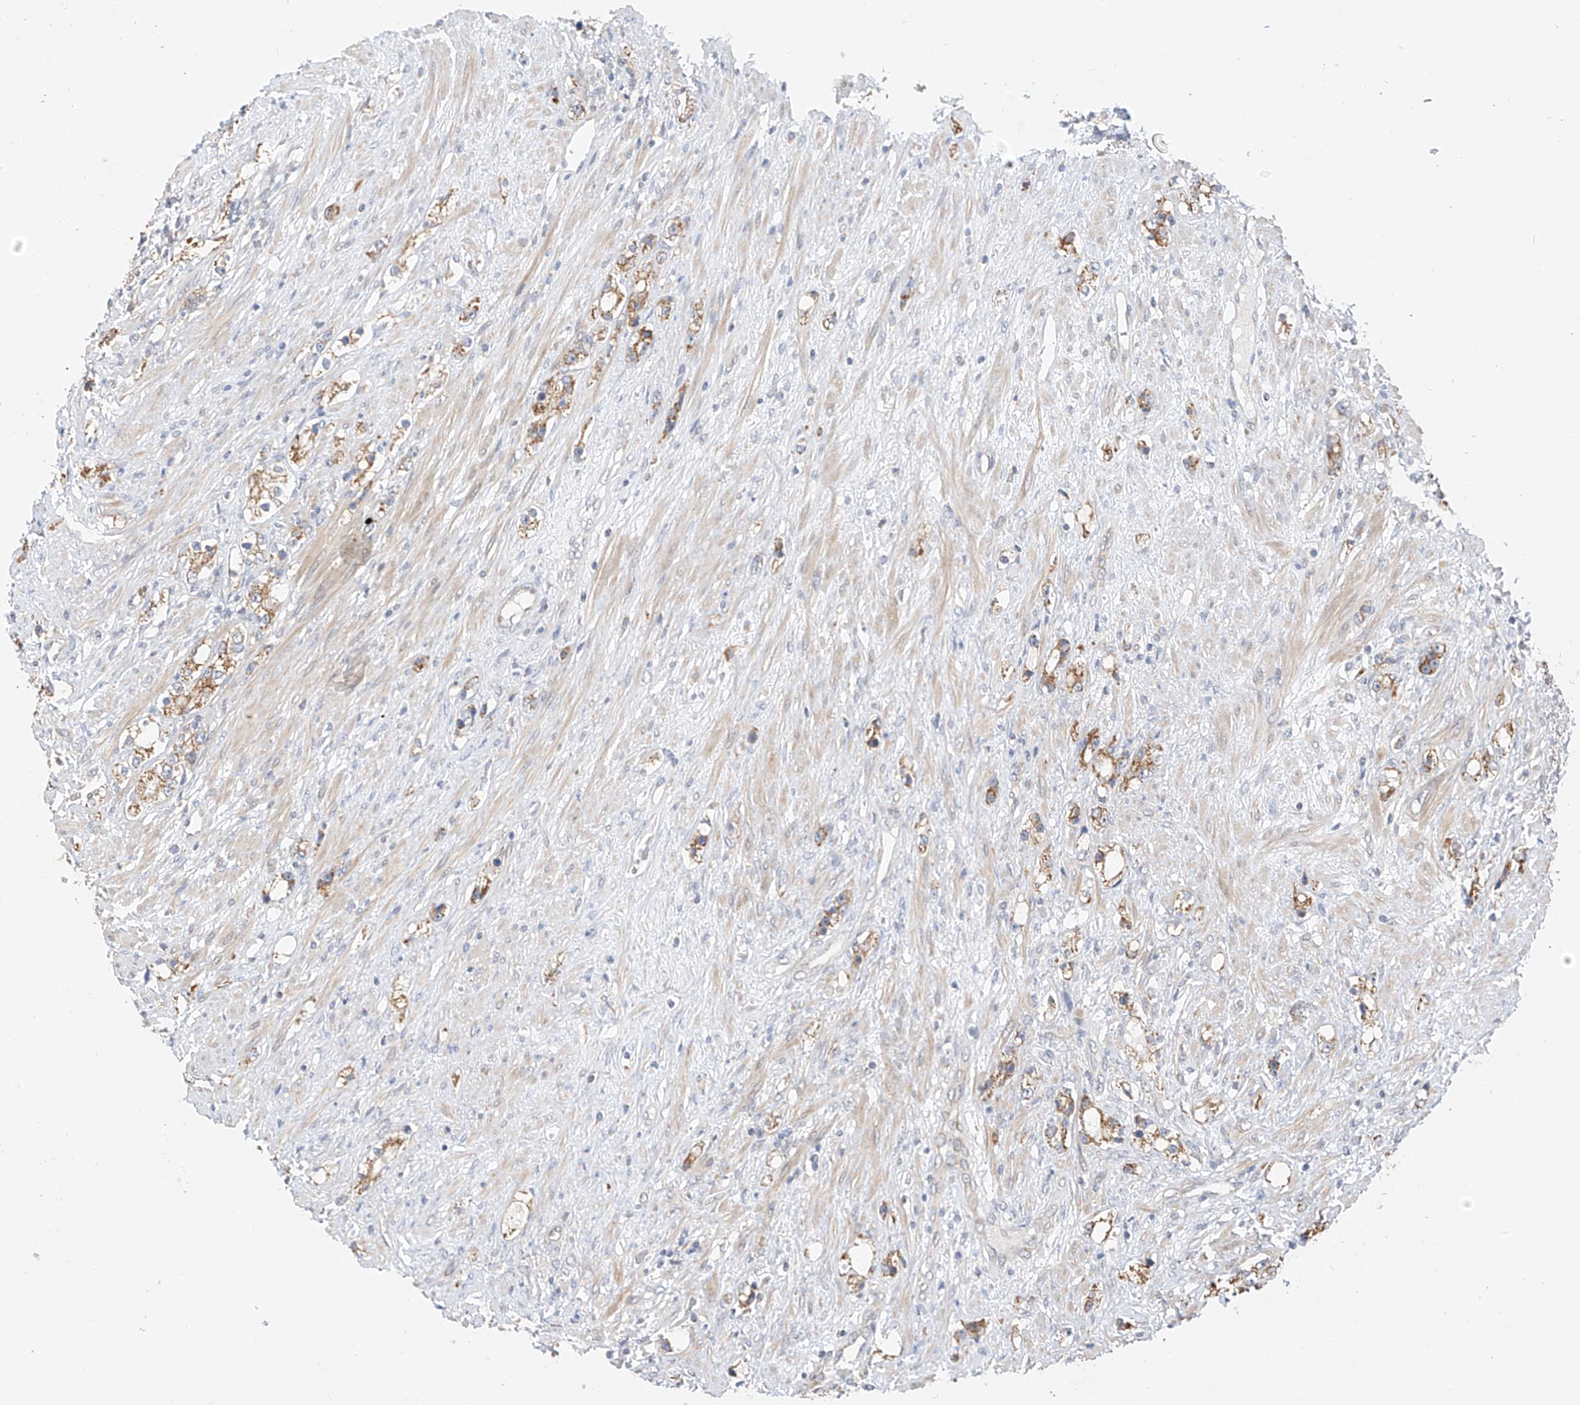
{"staining": {"intensity": "moderate", "quantity": ">75%", "location": "cytoplasmic/membranous"}, "tissue": "prostate cancer", "cell_type": "Tumor cells", "image_type": "cancer", "snomed": [{"axis": "morphology", "description": "Adenocarcinoma, High grade"}, {"axis": "topography", "description": "Prostate"}], "caption": "A photomicrograph of human adenocarcinoma (high-grade) (prostate) stained for a protein exhibits moderate cytoplasmic/membranous brown staining in tumor cells.", "gene": "PPA2", "patient": {"sex": "male", "age": 63}}